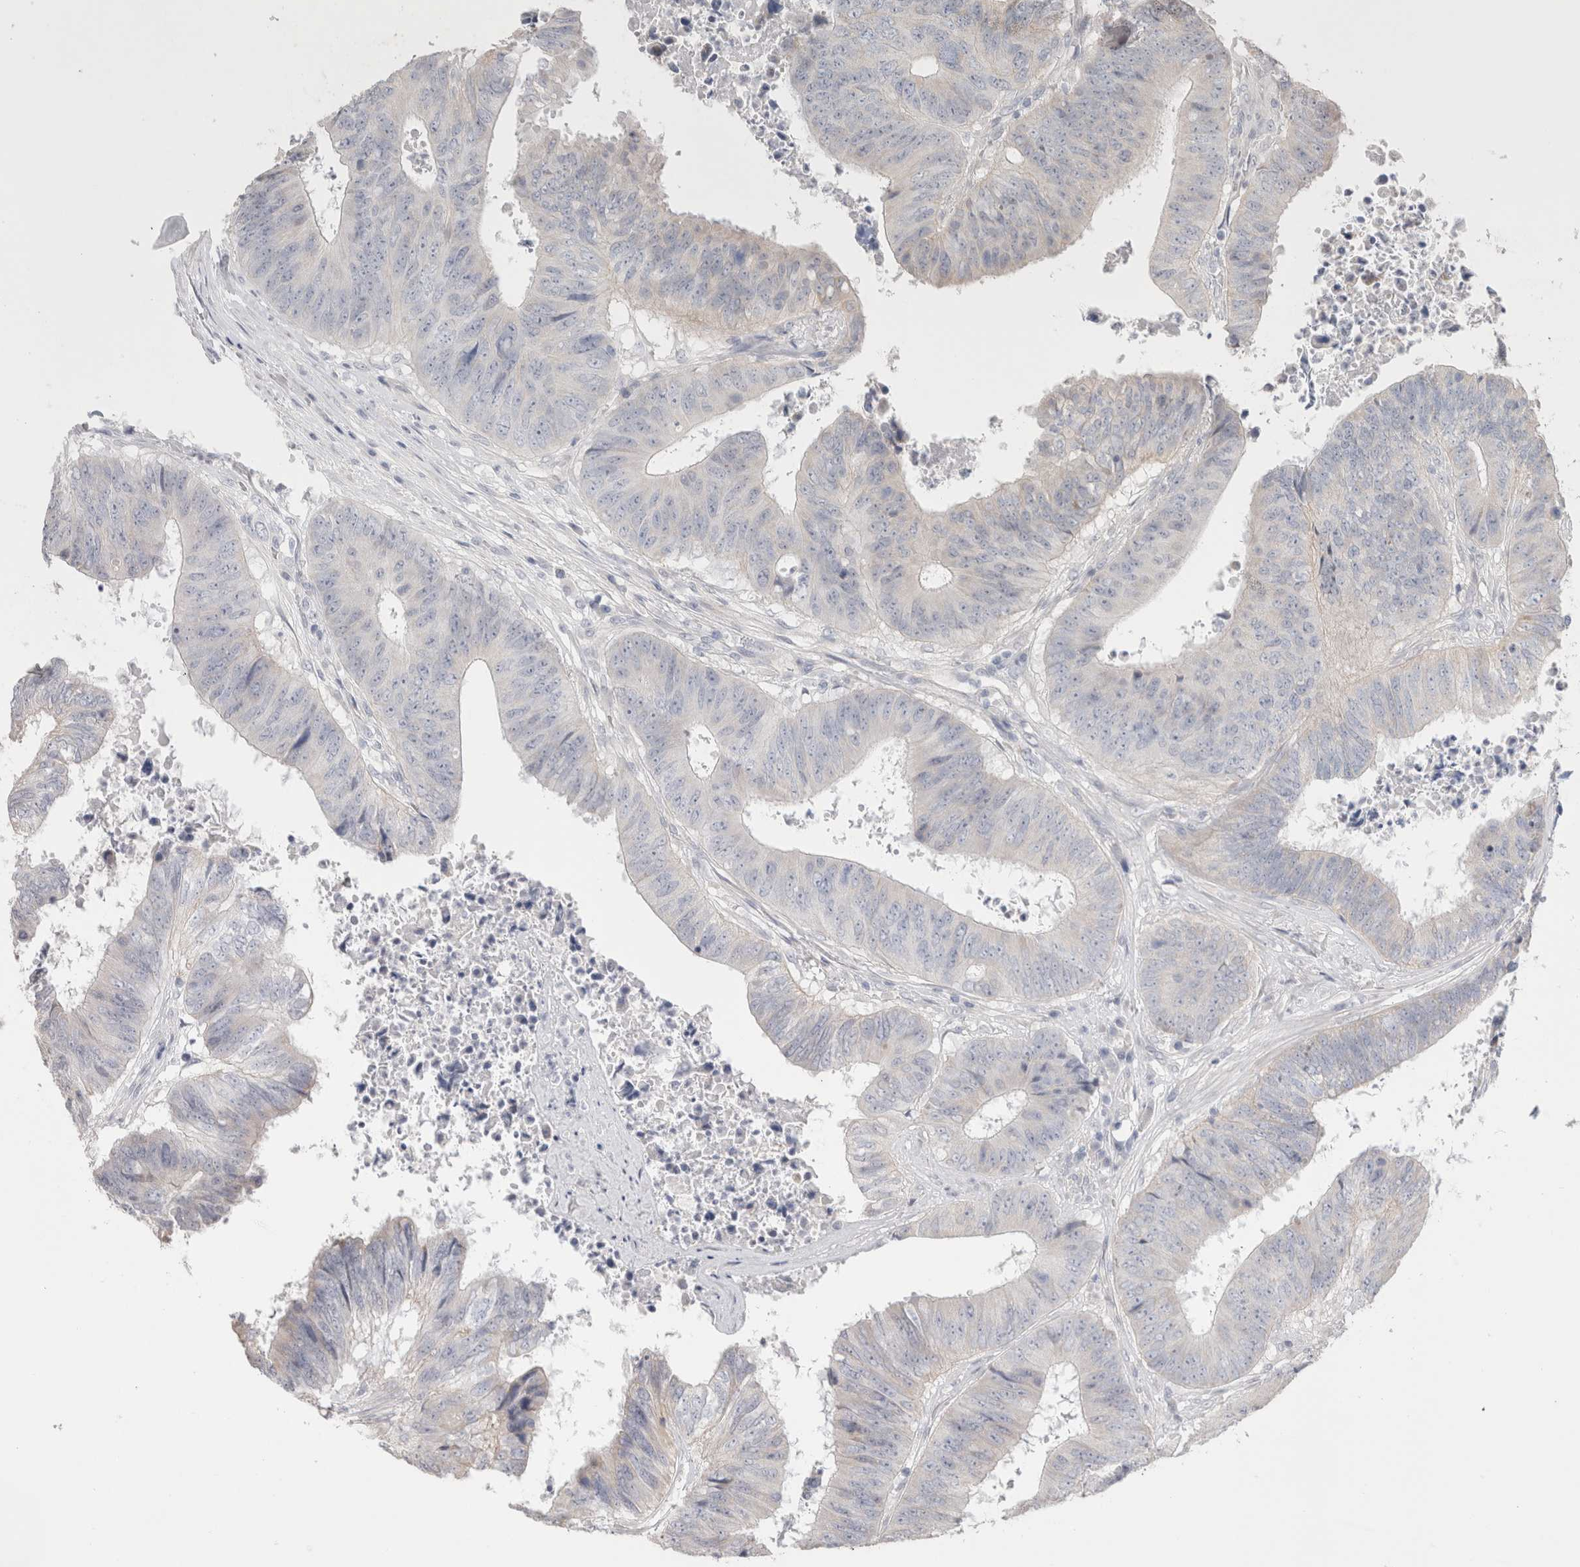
{"staining": {"intensity": "negative", "quantity": "none", "location": "none"}, "tissue": "colorectal cancer", "cell_type": "Tumor cells", "image_type": "cancer", "snomed": [{"axis": "morphology", "description": "Adenocarcinoma, NOS"}, {"axis": "topography", "description": "Rectum"}], "caption": "High power microscopy image of an immunohistochemistry (IHC) micrograph of colorectal cancer, revealing no significant staining in tumor cells.", "gene": "DMD", "patient": {"sex": "male", "age": 72}}